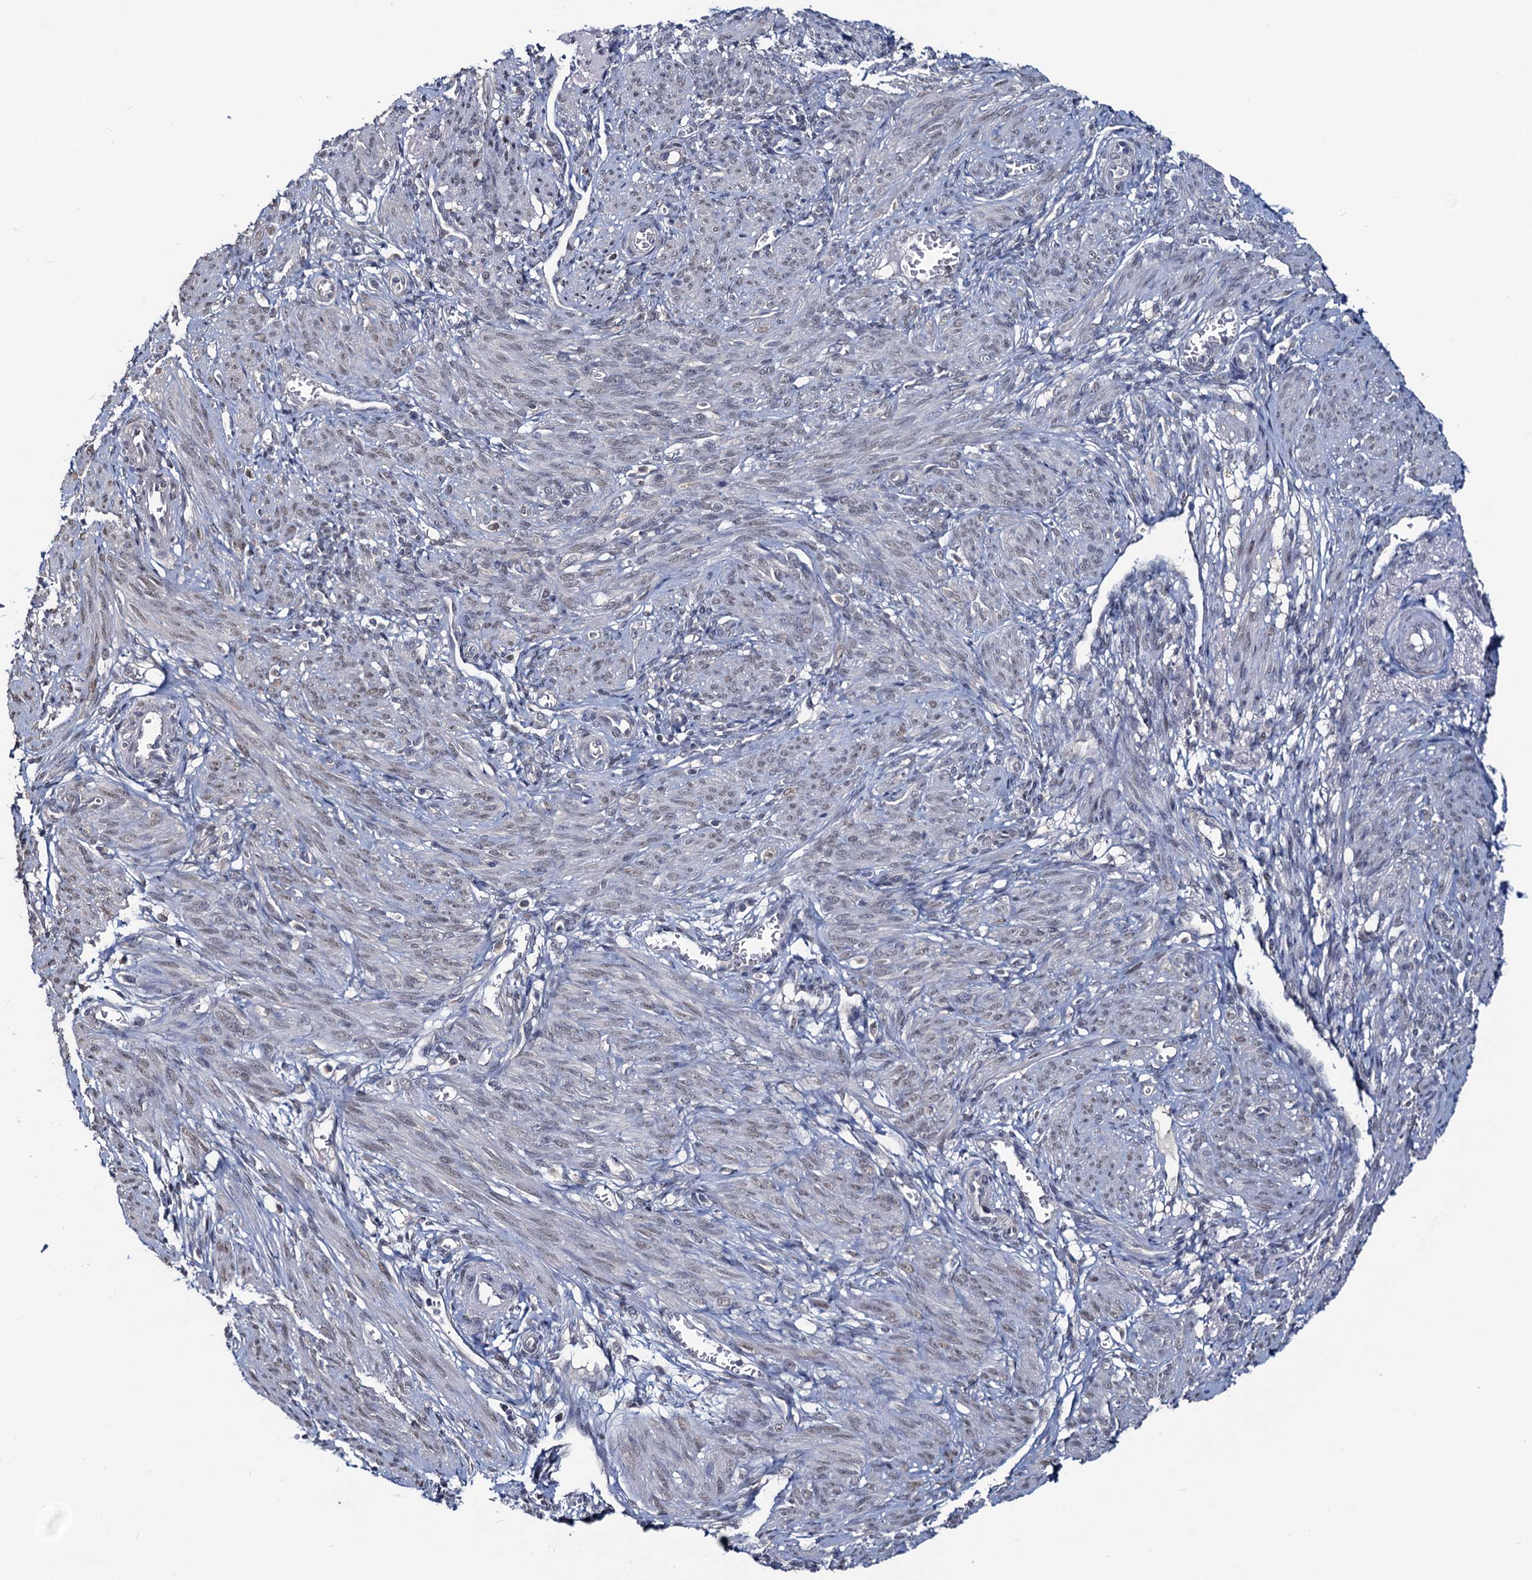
{"staining": {"intensity": "weak", "quantity": "<25%", "location": "nuclear"}, "tissue": "smooth muscle", "cell_type": "Smooth muscle cells", "image_type": "normal", "snomed": [{"axis": "morphology", "description": "Normal tissue, NOS"}, {"axis": "topography", "description": "Smooth muscle"}], "caption": "The image displays no staining of smooth muscle cells in benign smooth muscle.", "gene": "RTKN2", "patient": {"sex": "female", "age": 39}}